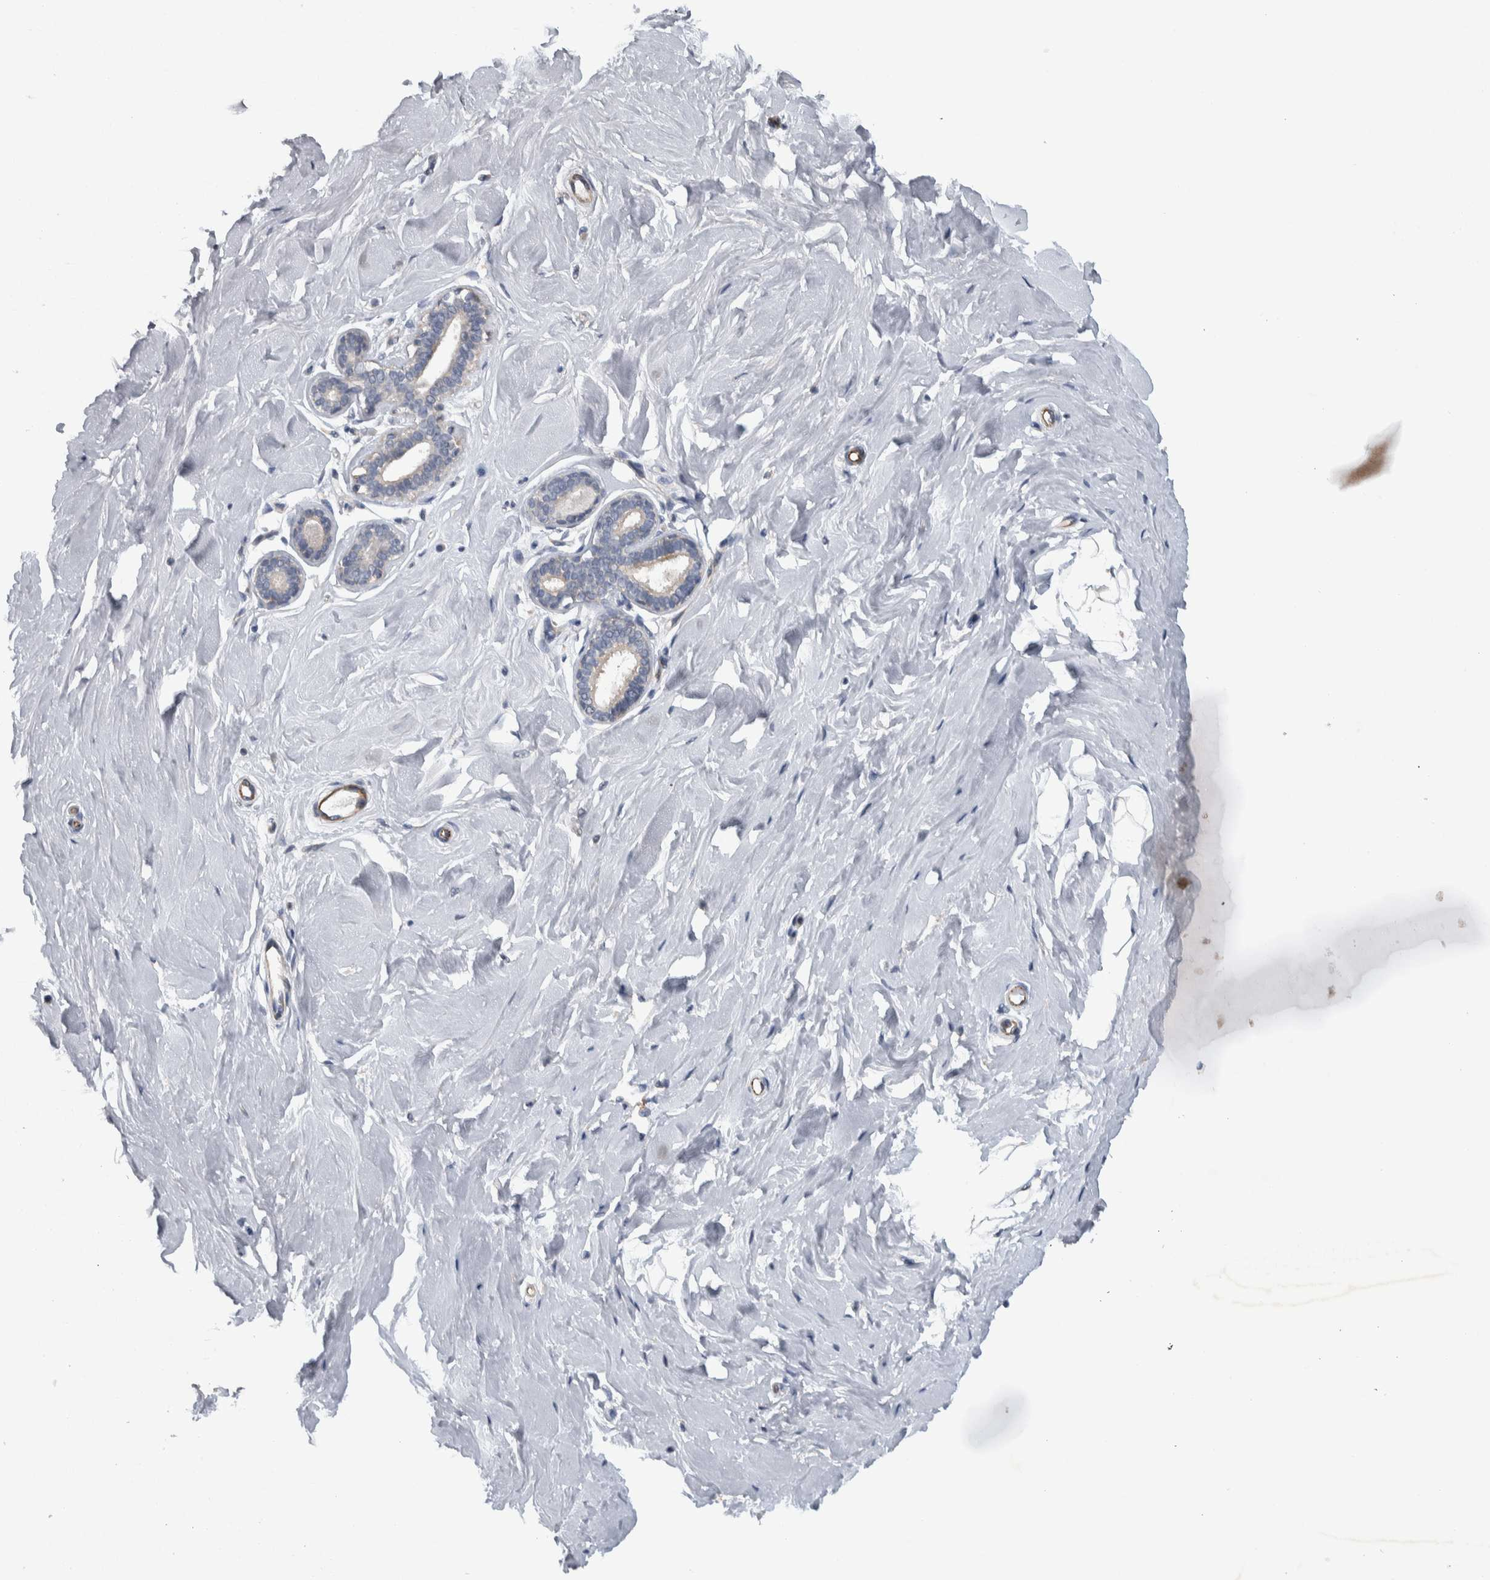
{"staining": {"intensity": "negative", "quantity": "none", "location": "none"}, "tissue": "breast", "cell_type": "Adipocytes", "image_type": "normal", "snomed": [{"axis": "morphology", "description": "Normal tissue, NOS"}, {"axis": "topography", "description": "Breast"}], "caption": "An immunohistochemistry histopathology image of normal breast is shown. There is no staining in adipocytes of breast.", "gene": "NT5C2", "patient": {"sex": "female", "age": 23}}